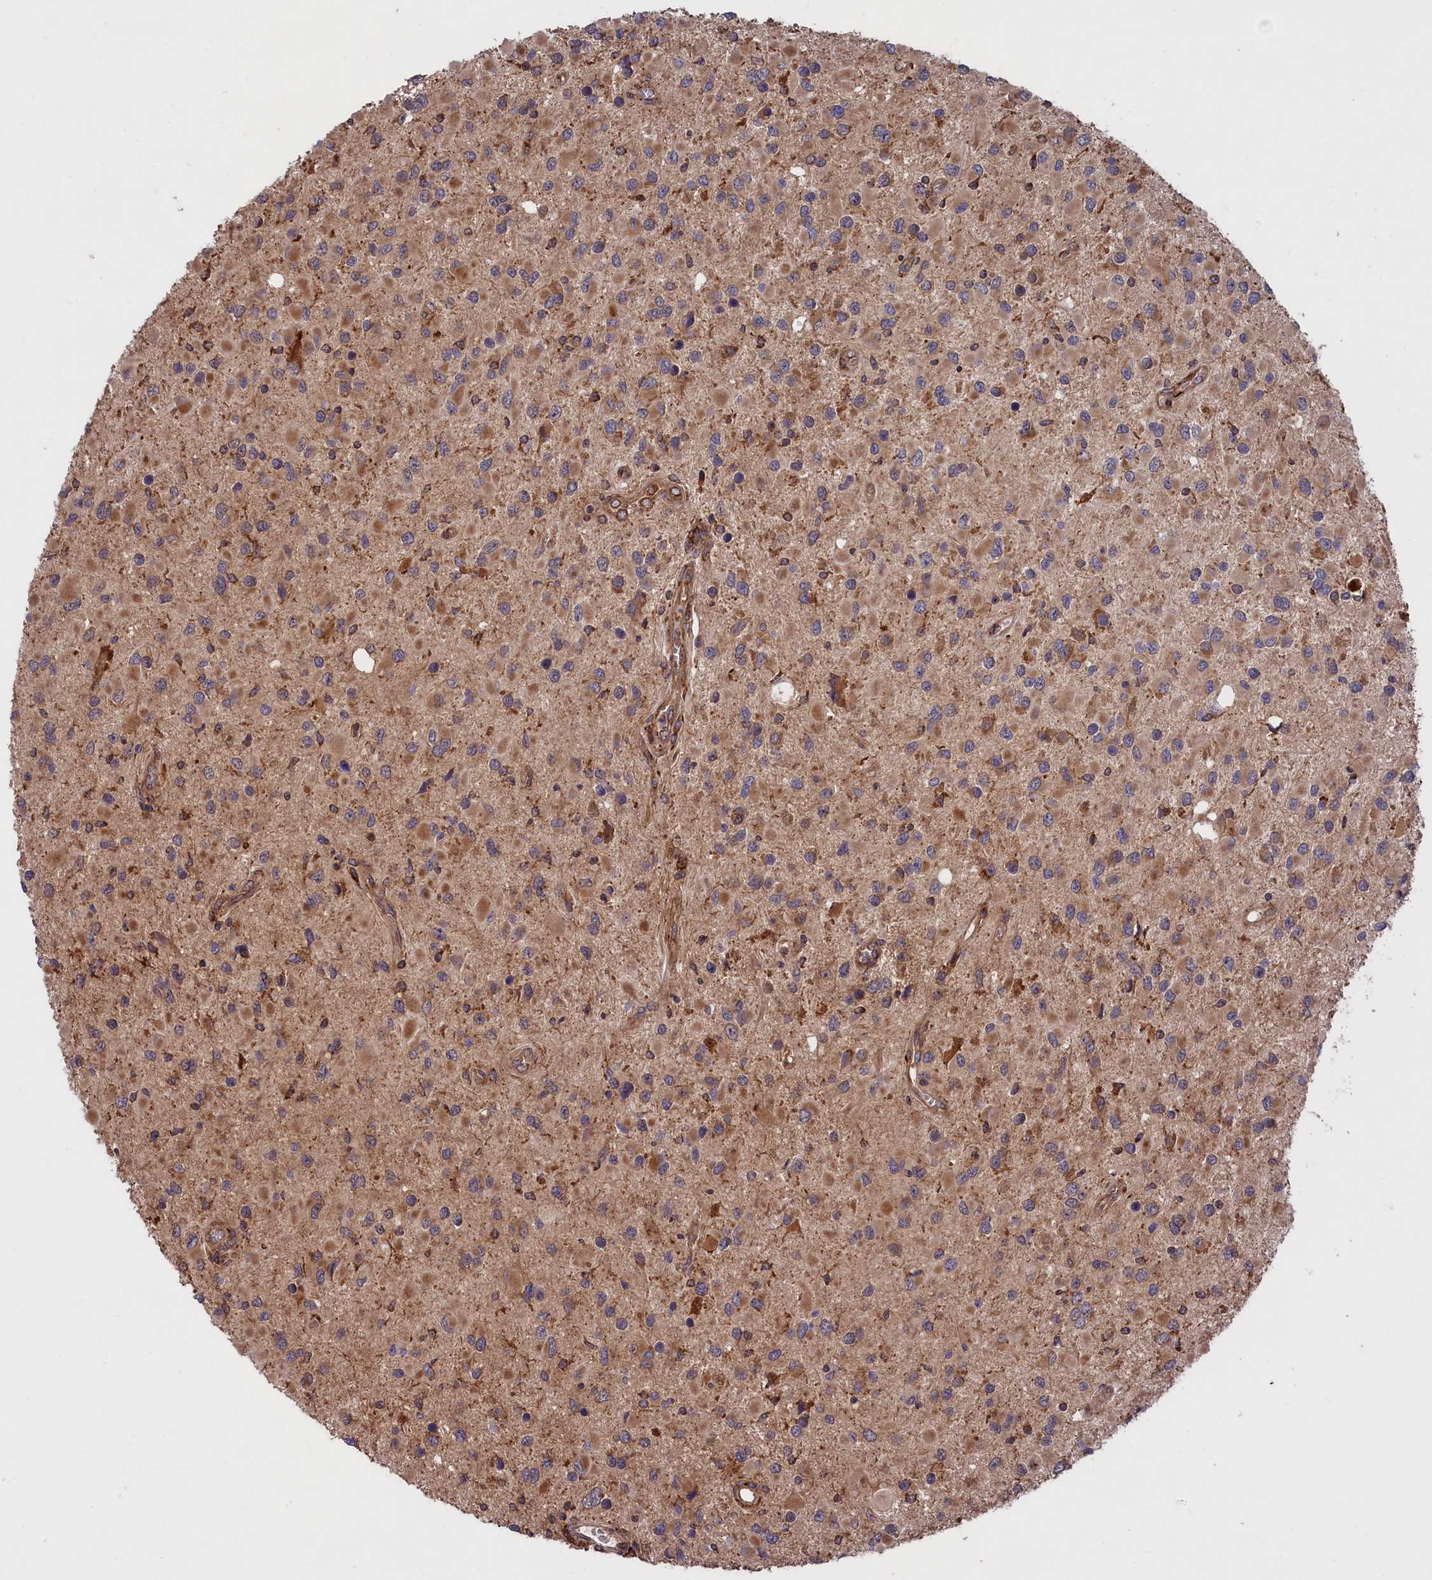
{"staining": {"intensity": "moderate", "quantity": ">75%", "location": "cytoplasmic/membranous"}, "tissue": "glioma", "cell_type": "Tumor cells", "image_type": "cancer", "snomed": [{"axis": "morphology", "description": "Glioma, malignant, High grade"}, {"axis": "topography", "description": "Brain"}], "caption": "An immunohistochemistry (IHC) micrograph of tumor tissue is shown. Protein staining in brown shows moderate cytoplasmic/membranous positivity in high-grade glioma (malignant) within tumor cells. Using DAB (brown) and hematoxylin (blue) stains, captured at high magnification using brightfield microscopy.", "gene": "PLA2G4C", "patient": {"sex": "male", "age": 53}}